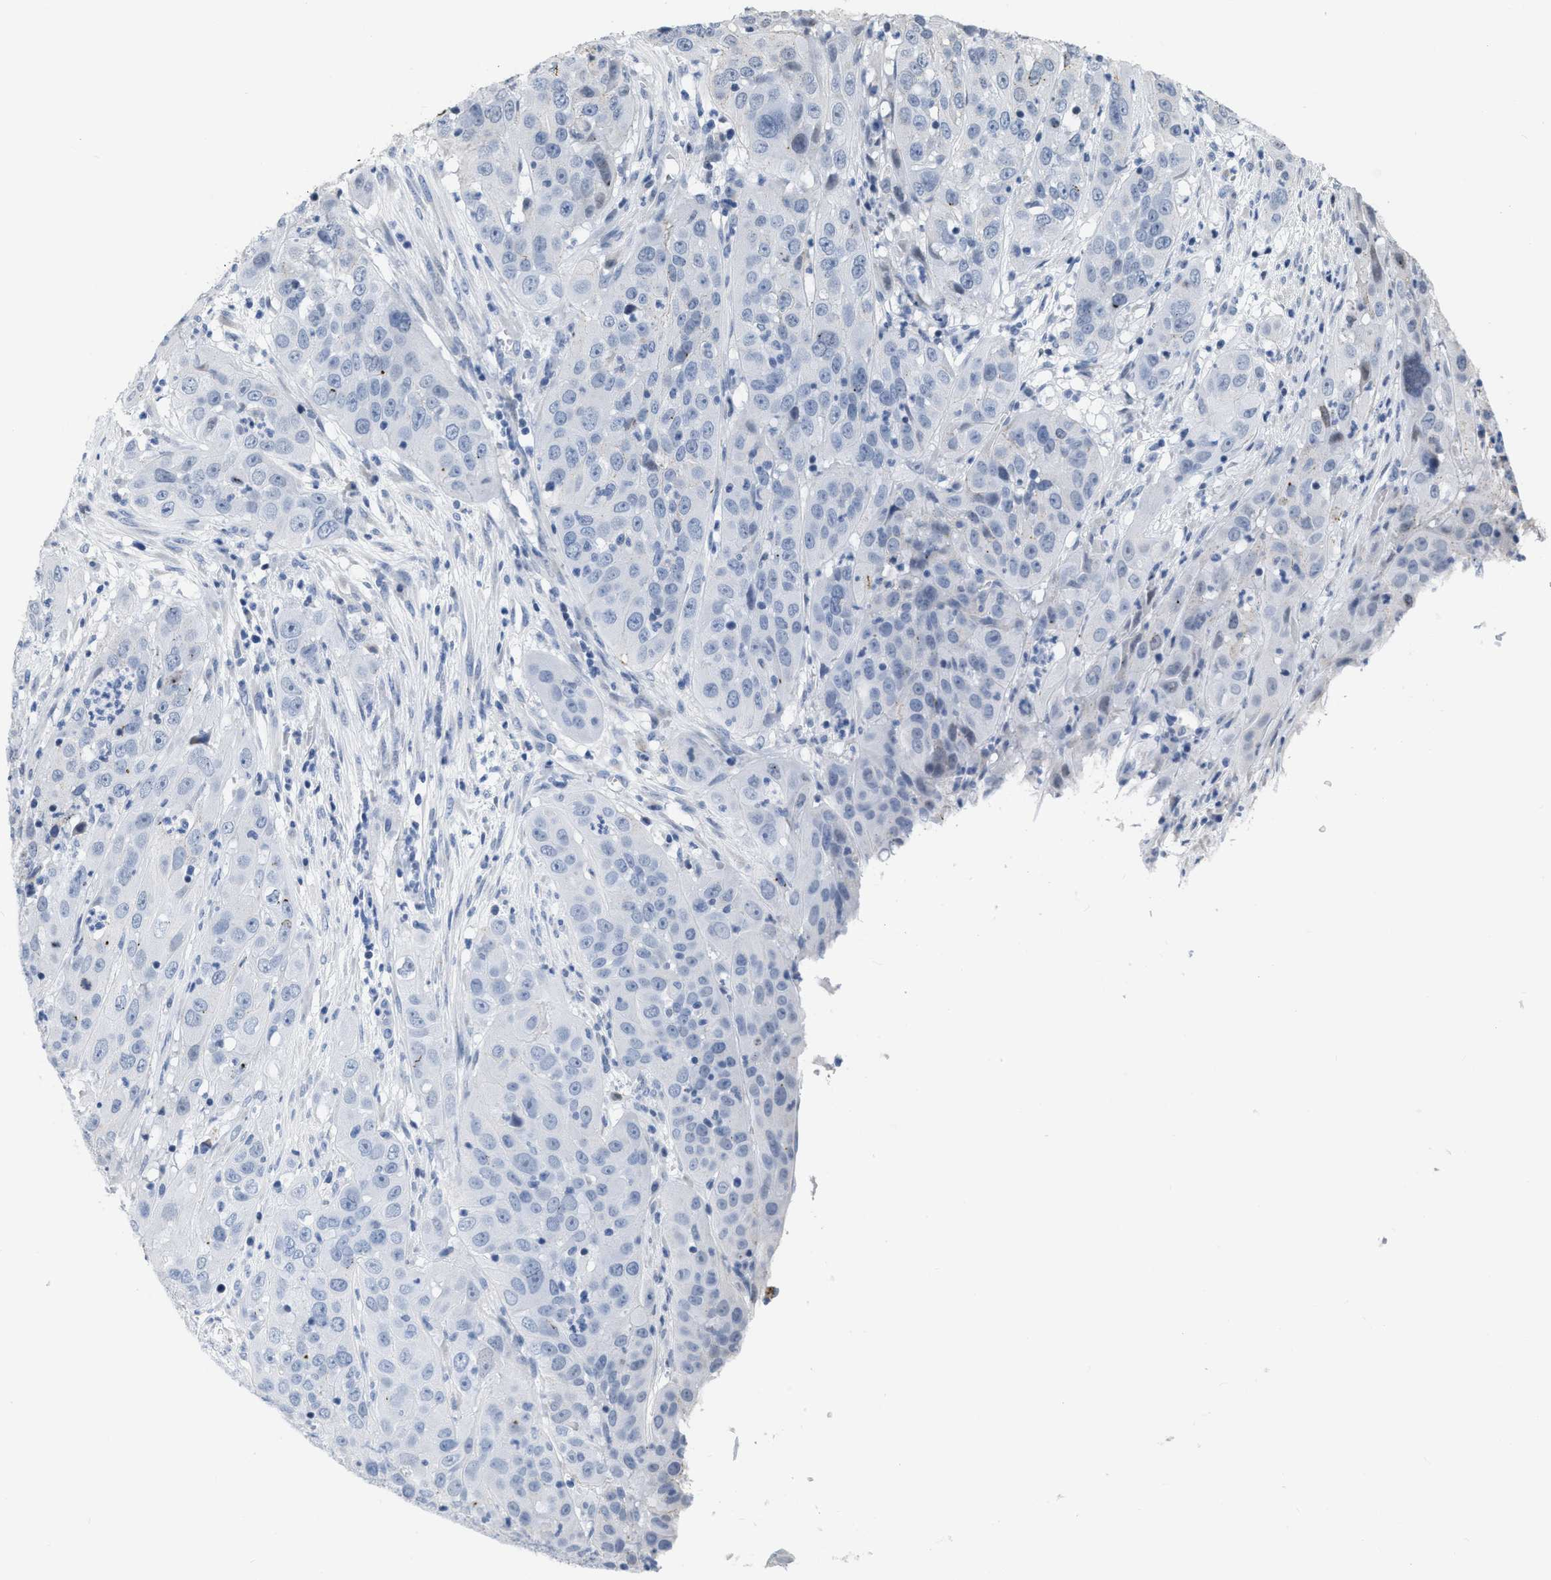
{"staining": {"intensity": "negative", "quantity": "none", "location": "none"}, "tissue": "cervical cancer", "cell_type": "Tumor cells", "image_type": "cancer", "snomed": [{"axis": "morphology", "description": "Squamous cell carcinoma, NOS"}, {"axis": "topography", "description": "Cervix"}], "caption": "This is a micrograph of immunohistochemistry (IHC) staining of cervical cancer (squamous cell carcinoma), which shows no expression in tumor cells.", "gene": "CRYM", "patient": {"sex": "female", "age": 32}}